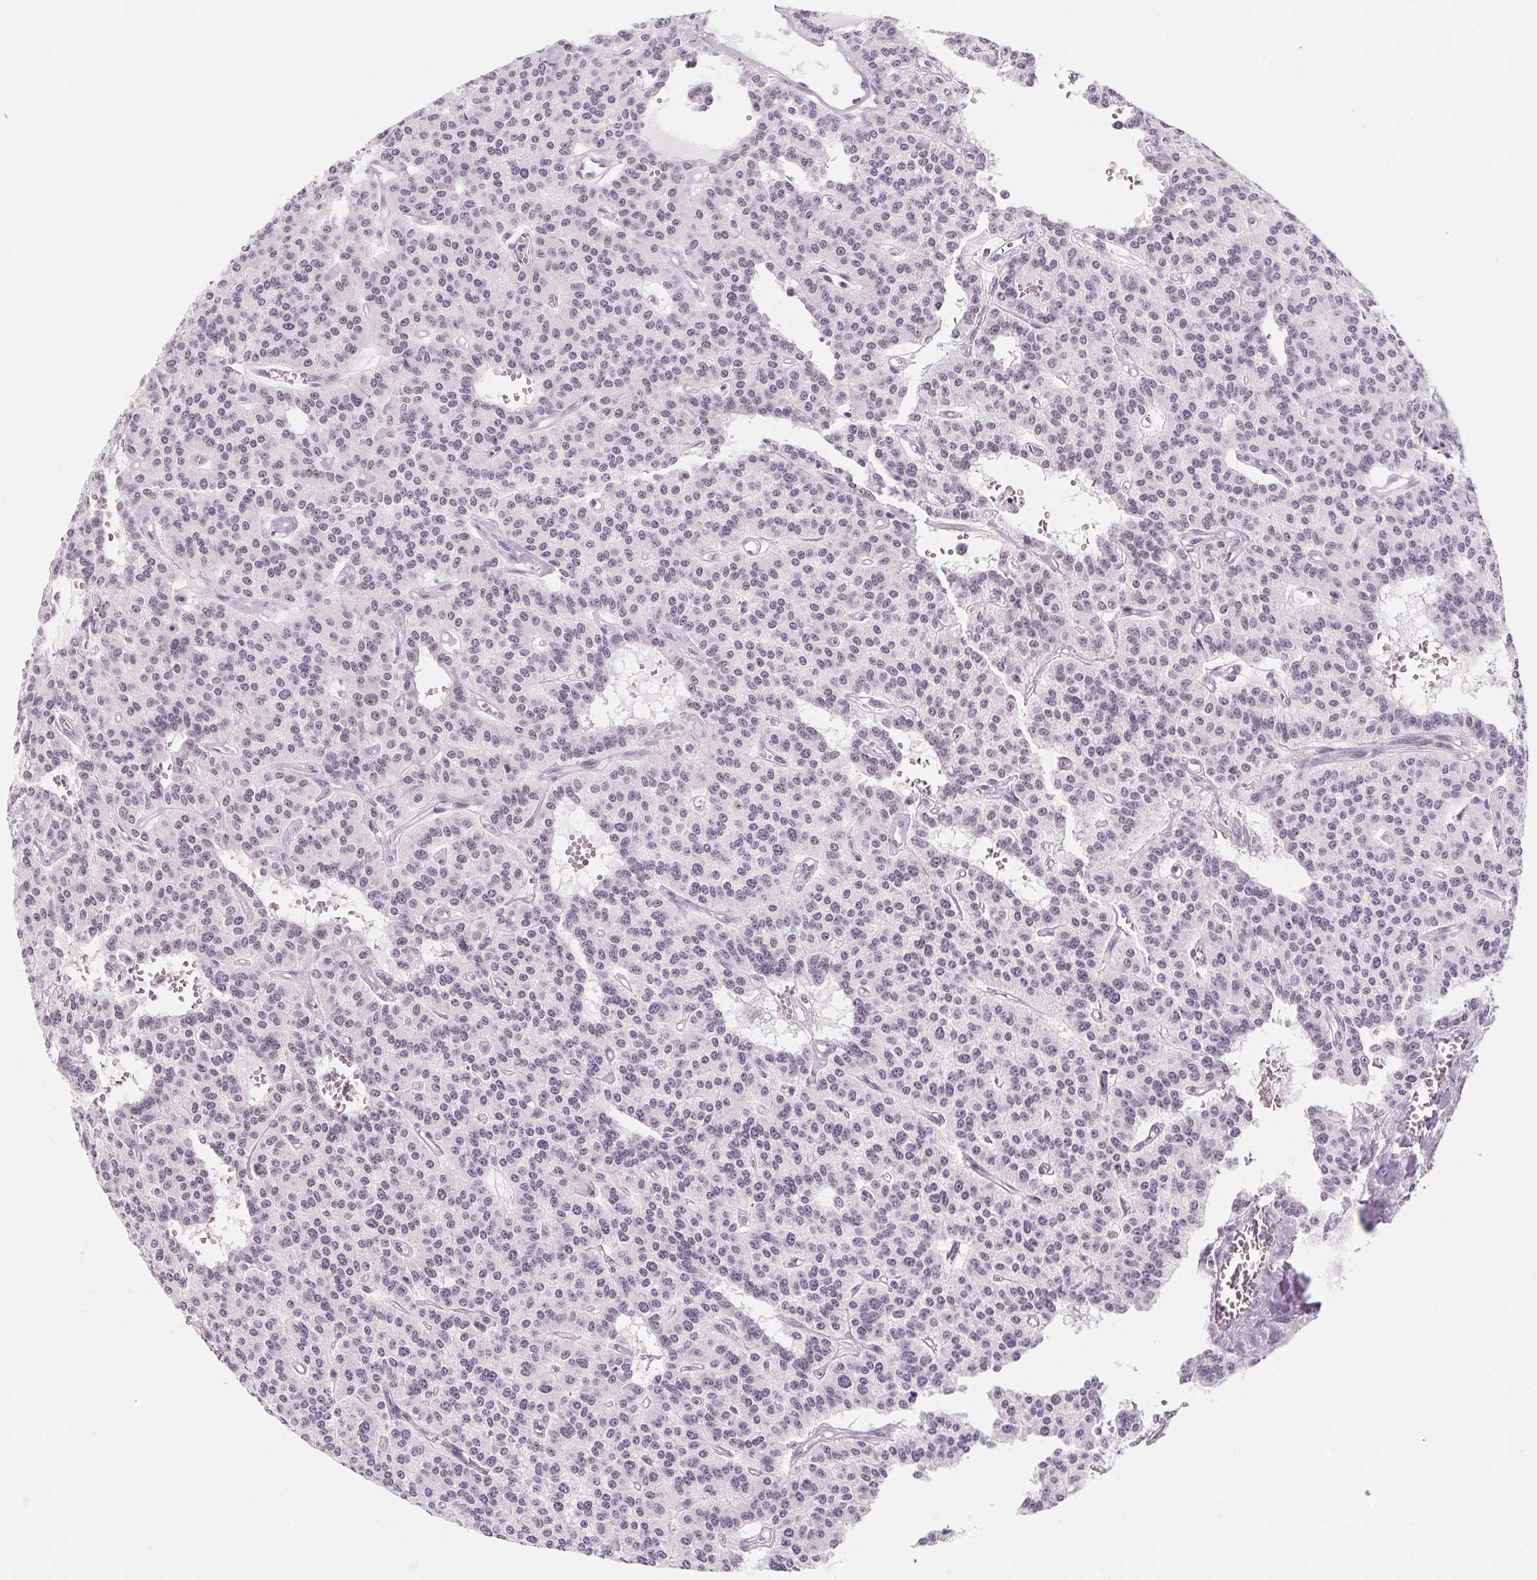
{"staining": {"intensity": "negative", "quantity": "none", "location": "none"}, "tissue": "carcinoid", "cell_type": "Tumor cells", "image_type": "cancer", "snomed": [{"axis": "morphology", "description": "Carcinoid, malignant, NOS"}, {"axis": "topography", "description": "Lung"}], "caption": "Immunohistochemistry histopathology image of human carcinoid stained for a protein (brown), which exhibits no positivity in tumor cells.", "gene": "ZIC4", "patient": {"sex": "female", "age": 71}}